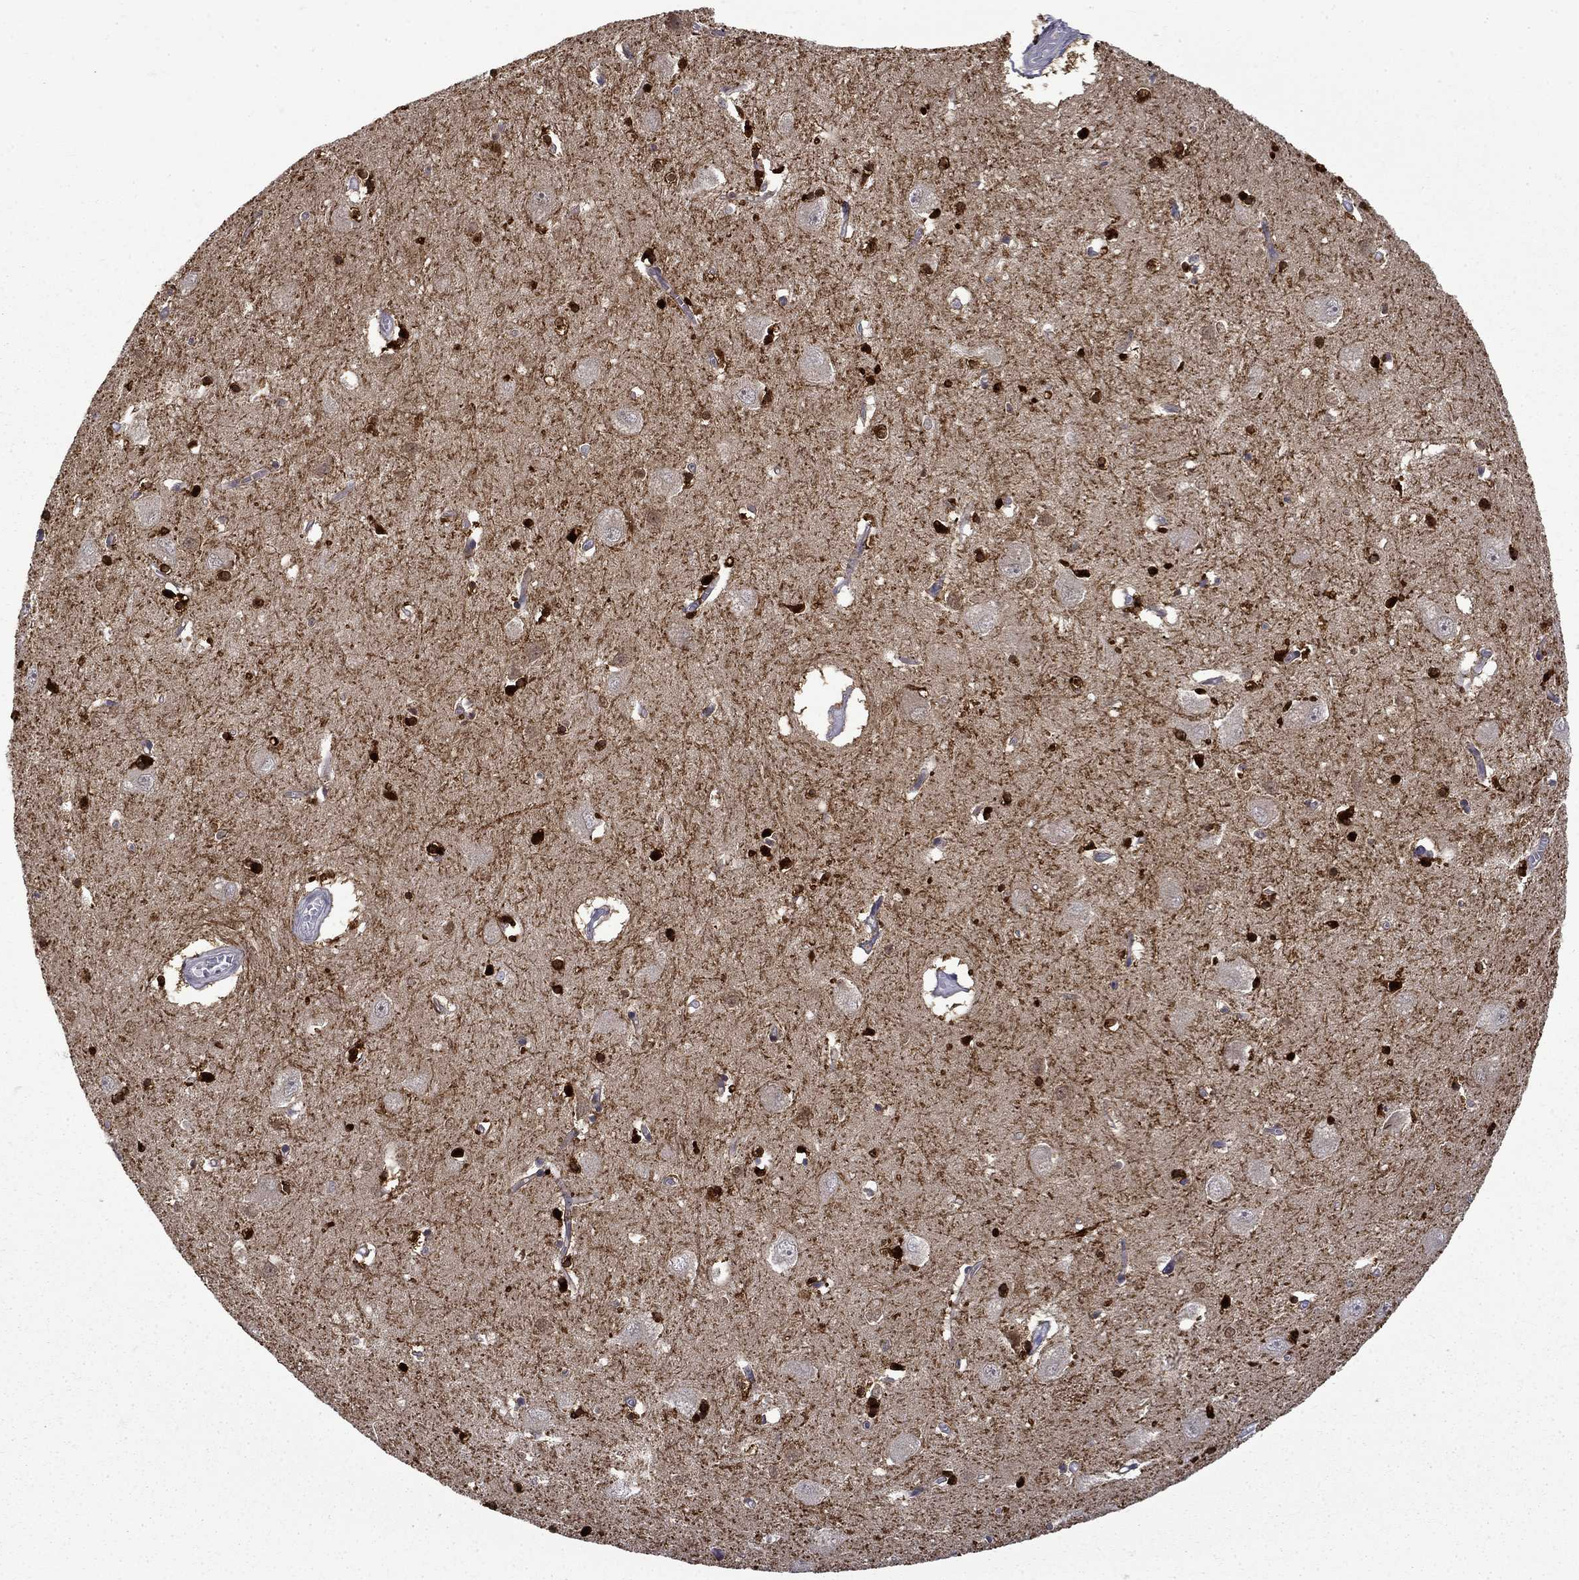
{"staining": {"intensity": "strong", "quantity": ">75%", "location": "cytoplasmic/membranous"}, "tissue": "caudate", "cell_type": "Glial cells", "image_type": "normal", "snomed": [{"axis": "morphology", "description": "Normal tissue, NOS"}, {"axis": "topography", "description": "Lateral ventricle wall"}], "caption": "Strong cytoplasmic/membranous staining for a protein is seen in approximately >75% of glial cells of benign caudate using immunohistochemistry (IHC).", "gene": "PCBP2", "patient": {"sex": "male", "age": 54}}